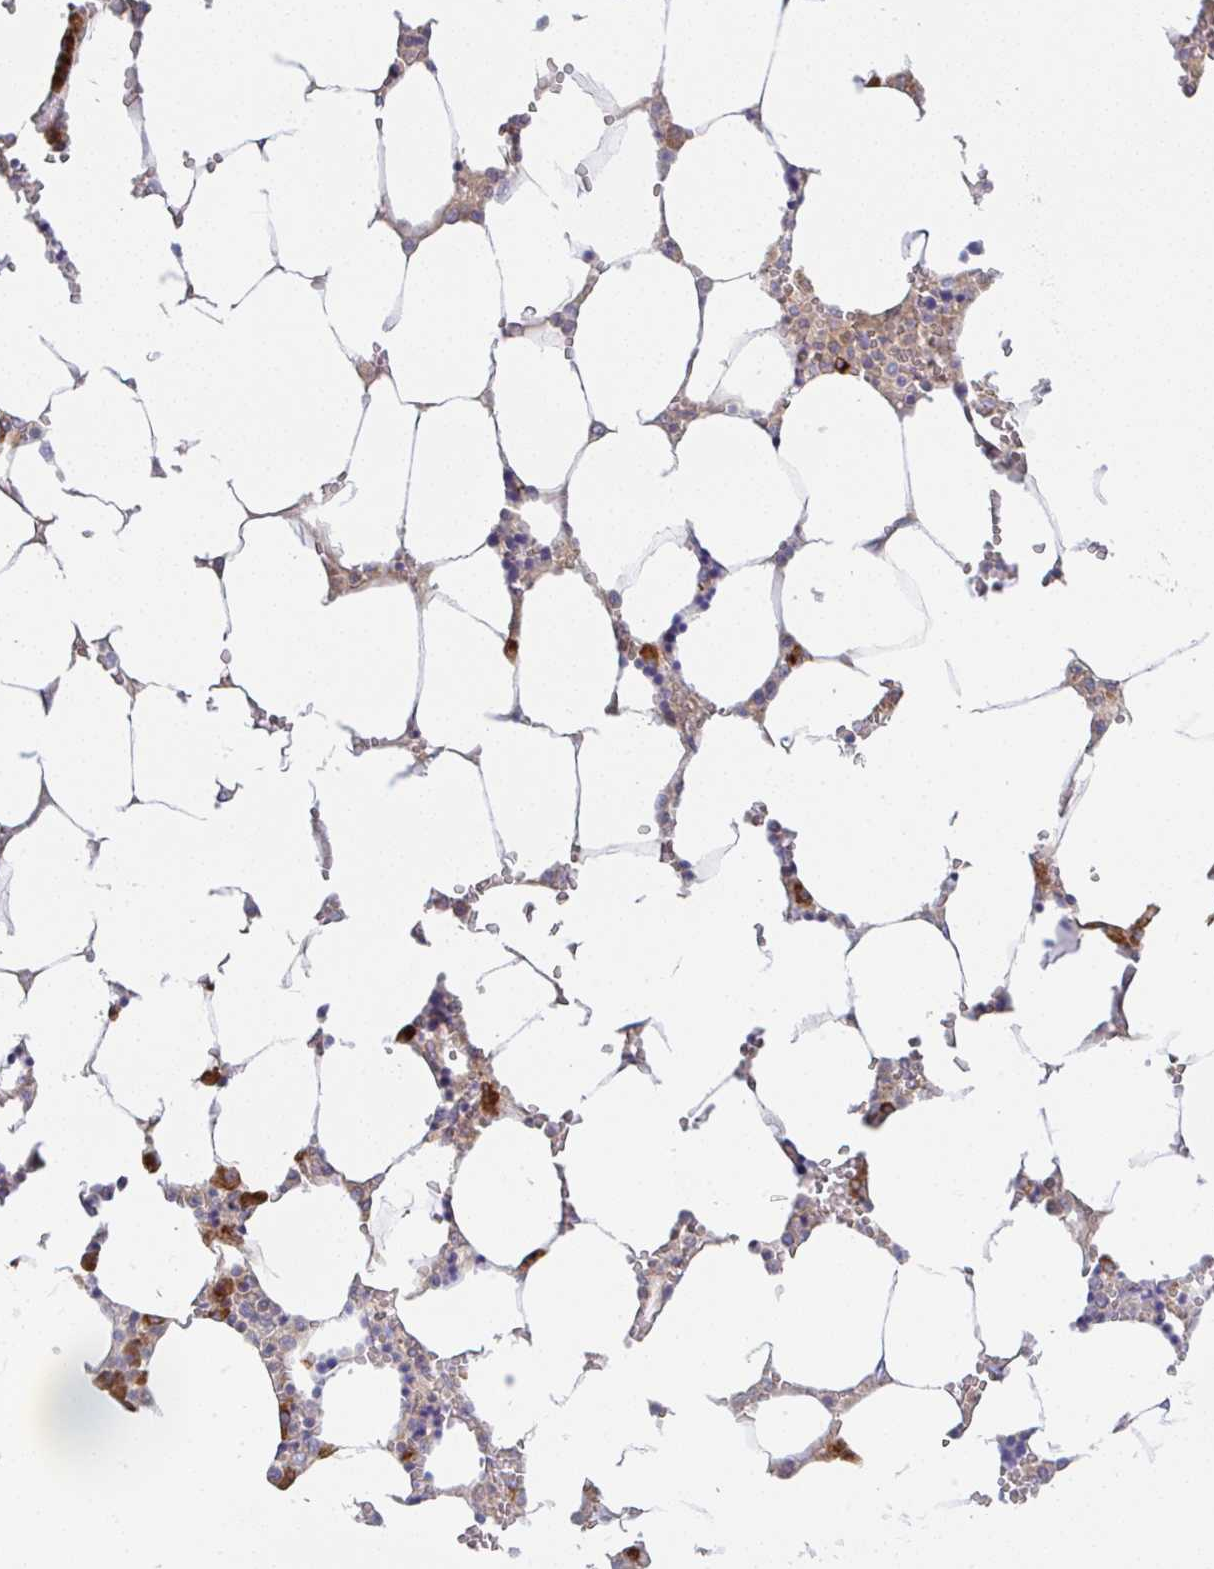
{"staining": {"intensity": "strong", "quantity": "<25%", "location": "cytoplasmic/membranous"}, "tissue": "bone marrow", "cell_type": "Hematopoietic cells", "image_type": "normal", "snomed": [{"axis": "morphology", "description": "Normal tissue, NOS"}, {"axis": "topography", "description": "Bone marrow"}], "caption": "Hematopoietic cells reveal medium levels of strong cytoplasmic/membranous staining in approximately <25% of cells in normal human bone marrow. (DAB (3,3'-diaminobenzidine) IHC, brown staining for protein, blue staining for nuclei).", "gene": "DERL2", "patient": {"sex": "male", "age": 64}}